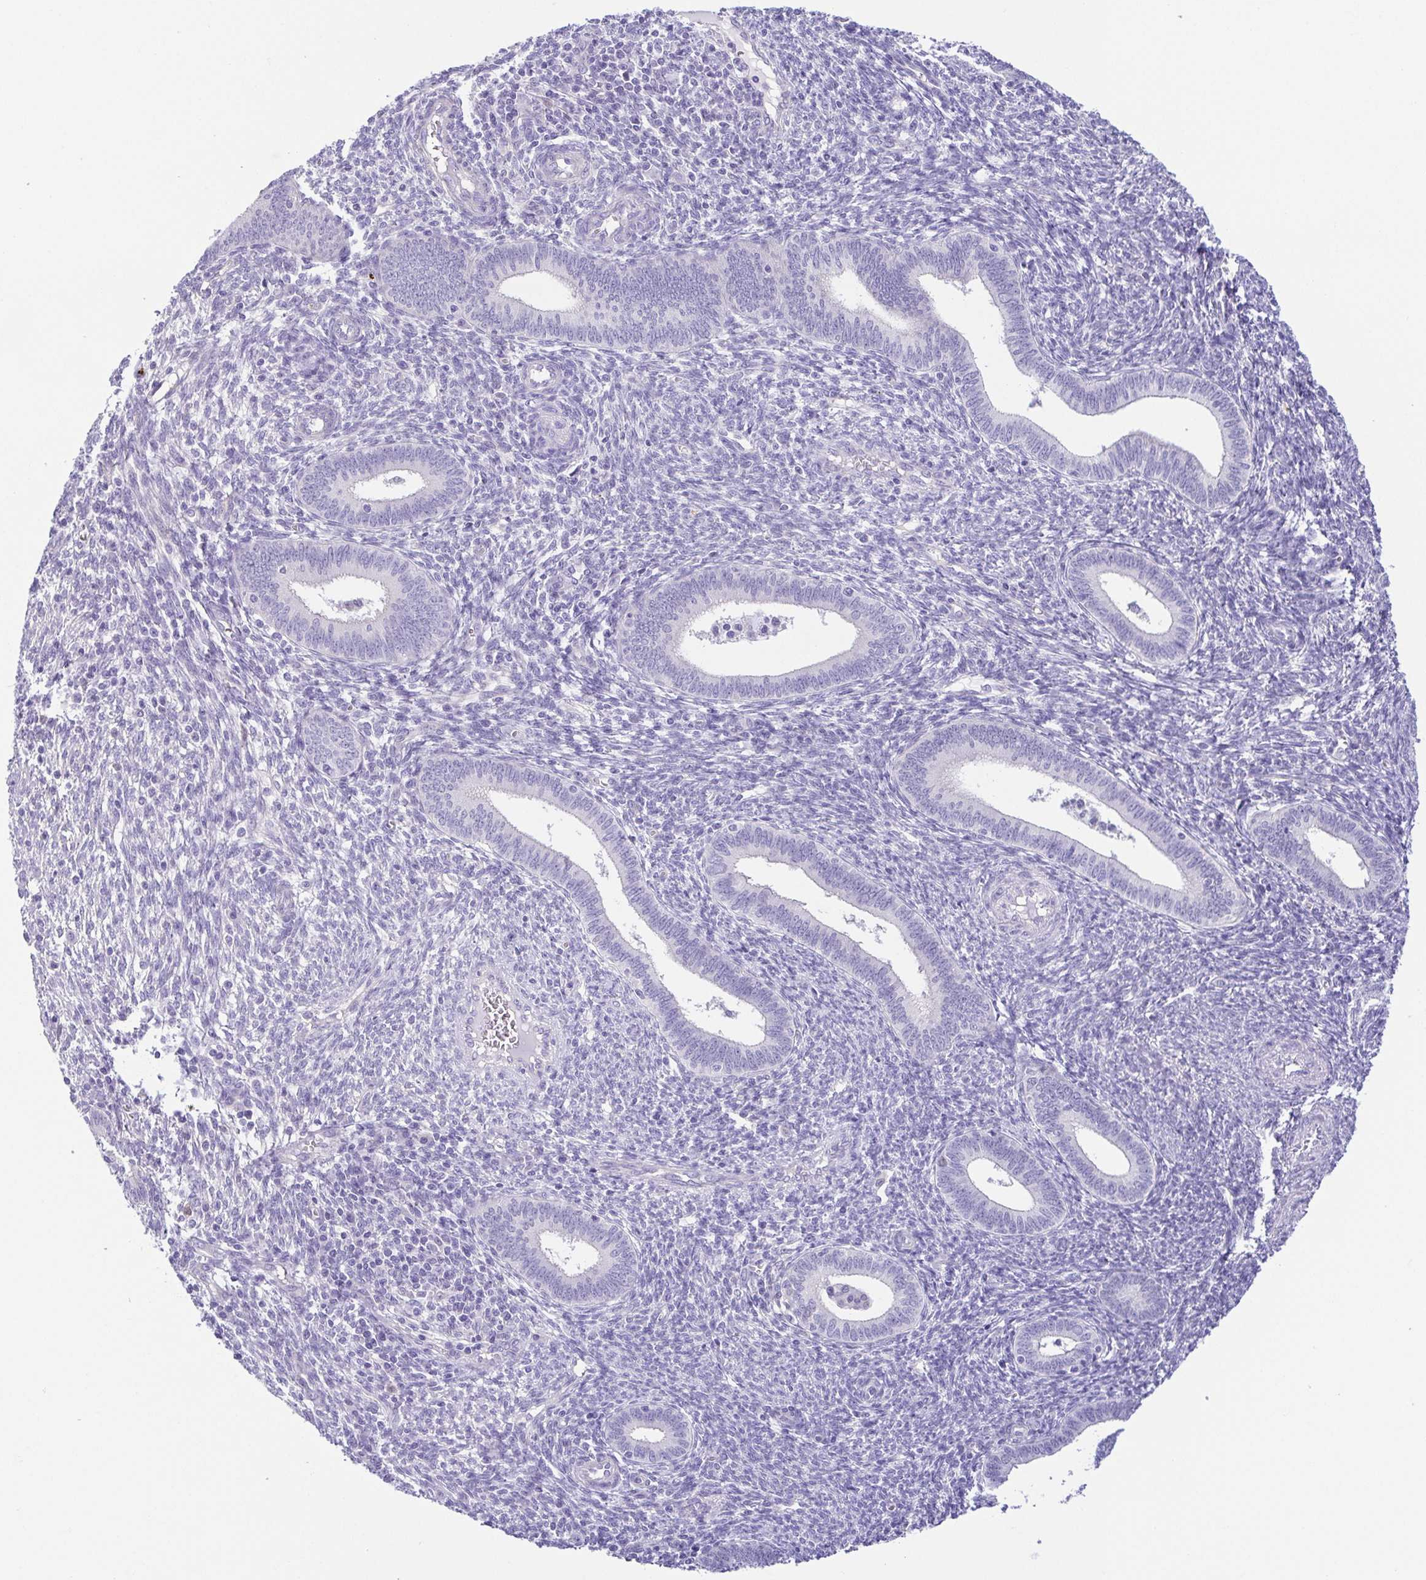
{"staining": {"intensity": "negative", "quantity": "none", "location": "none"}, "tissue": "endometrium", "cell_type": "Cells in endometrial stroma", "image_type": "normal", "snomed": [{"axis": "morphology", "description": "Normal tissue, NOS"}, {"axis": "topography", "description": "Endometrium"}], "caption": "This is an IHC histopathology image of benign endometrium. There is no expression in cells in endometrial stroma.", "gene": "EPB42", "patient": {"sex": "female", "age": 41}}